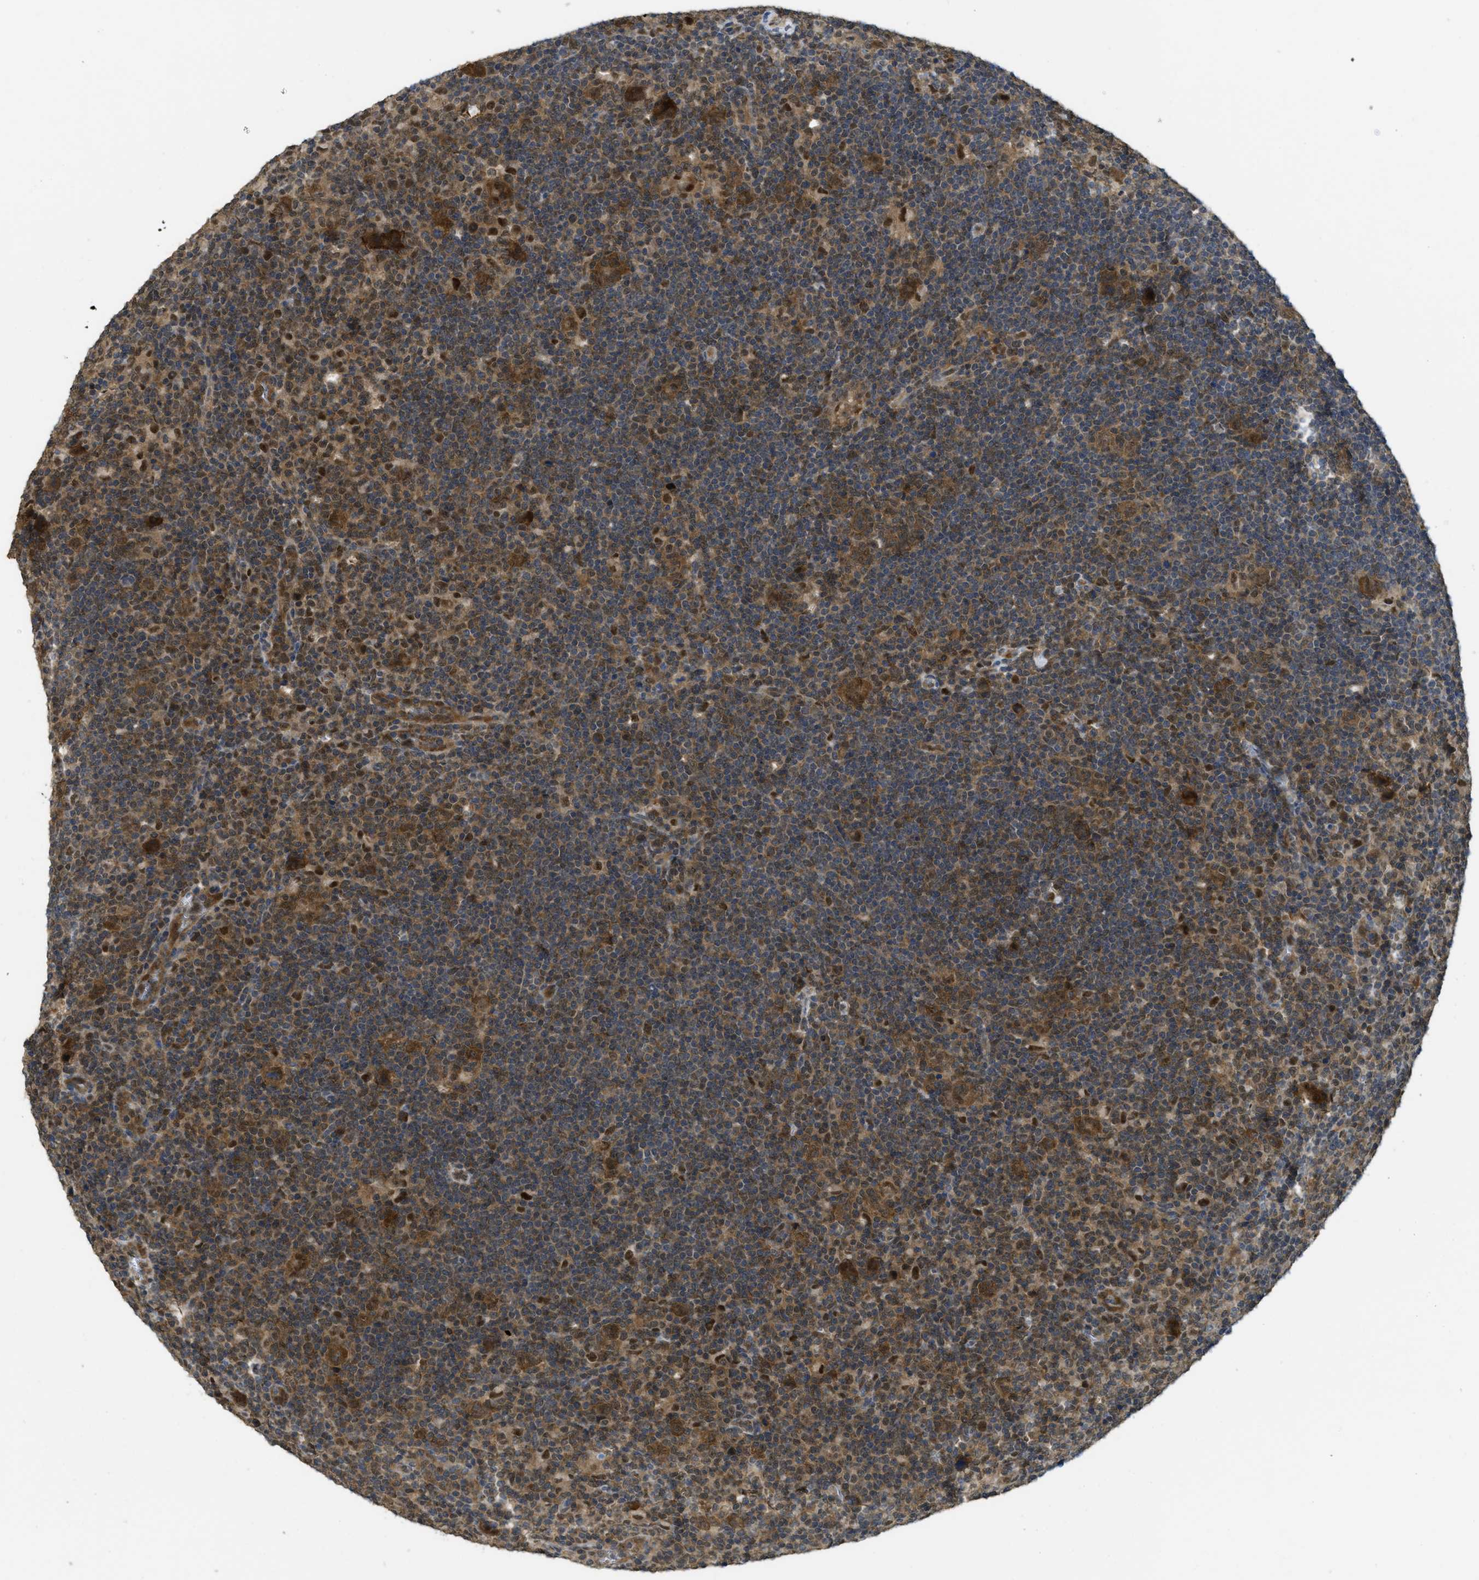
{"staining": {"intensity": "moderate", "quantity": ">75%", "location": "cytoplasmic/membranous"}, "tissue": "lymphoma", "cell_type": "Tumor cells", "image_type": "cancer", "snomed": [{"axis": "morphology", "description": "Hodgkin's disease, NOS"}, {"axis": "topography", "description": "Lymph node"}], "caption": "Moderate cytoplasmic/membranous positivity is appreciated in about >75% of tumor cells in Hodgkin's disease. (IHC, brightfield microscopy, high magnification).", "gene": "PSMC5", "patient": {"sex": "female", "age": 57}}